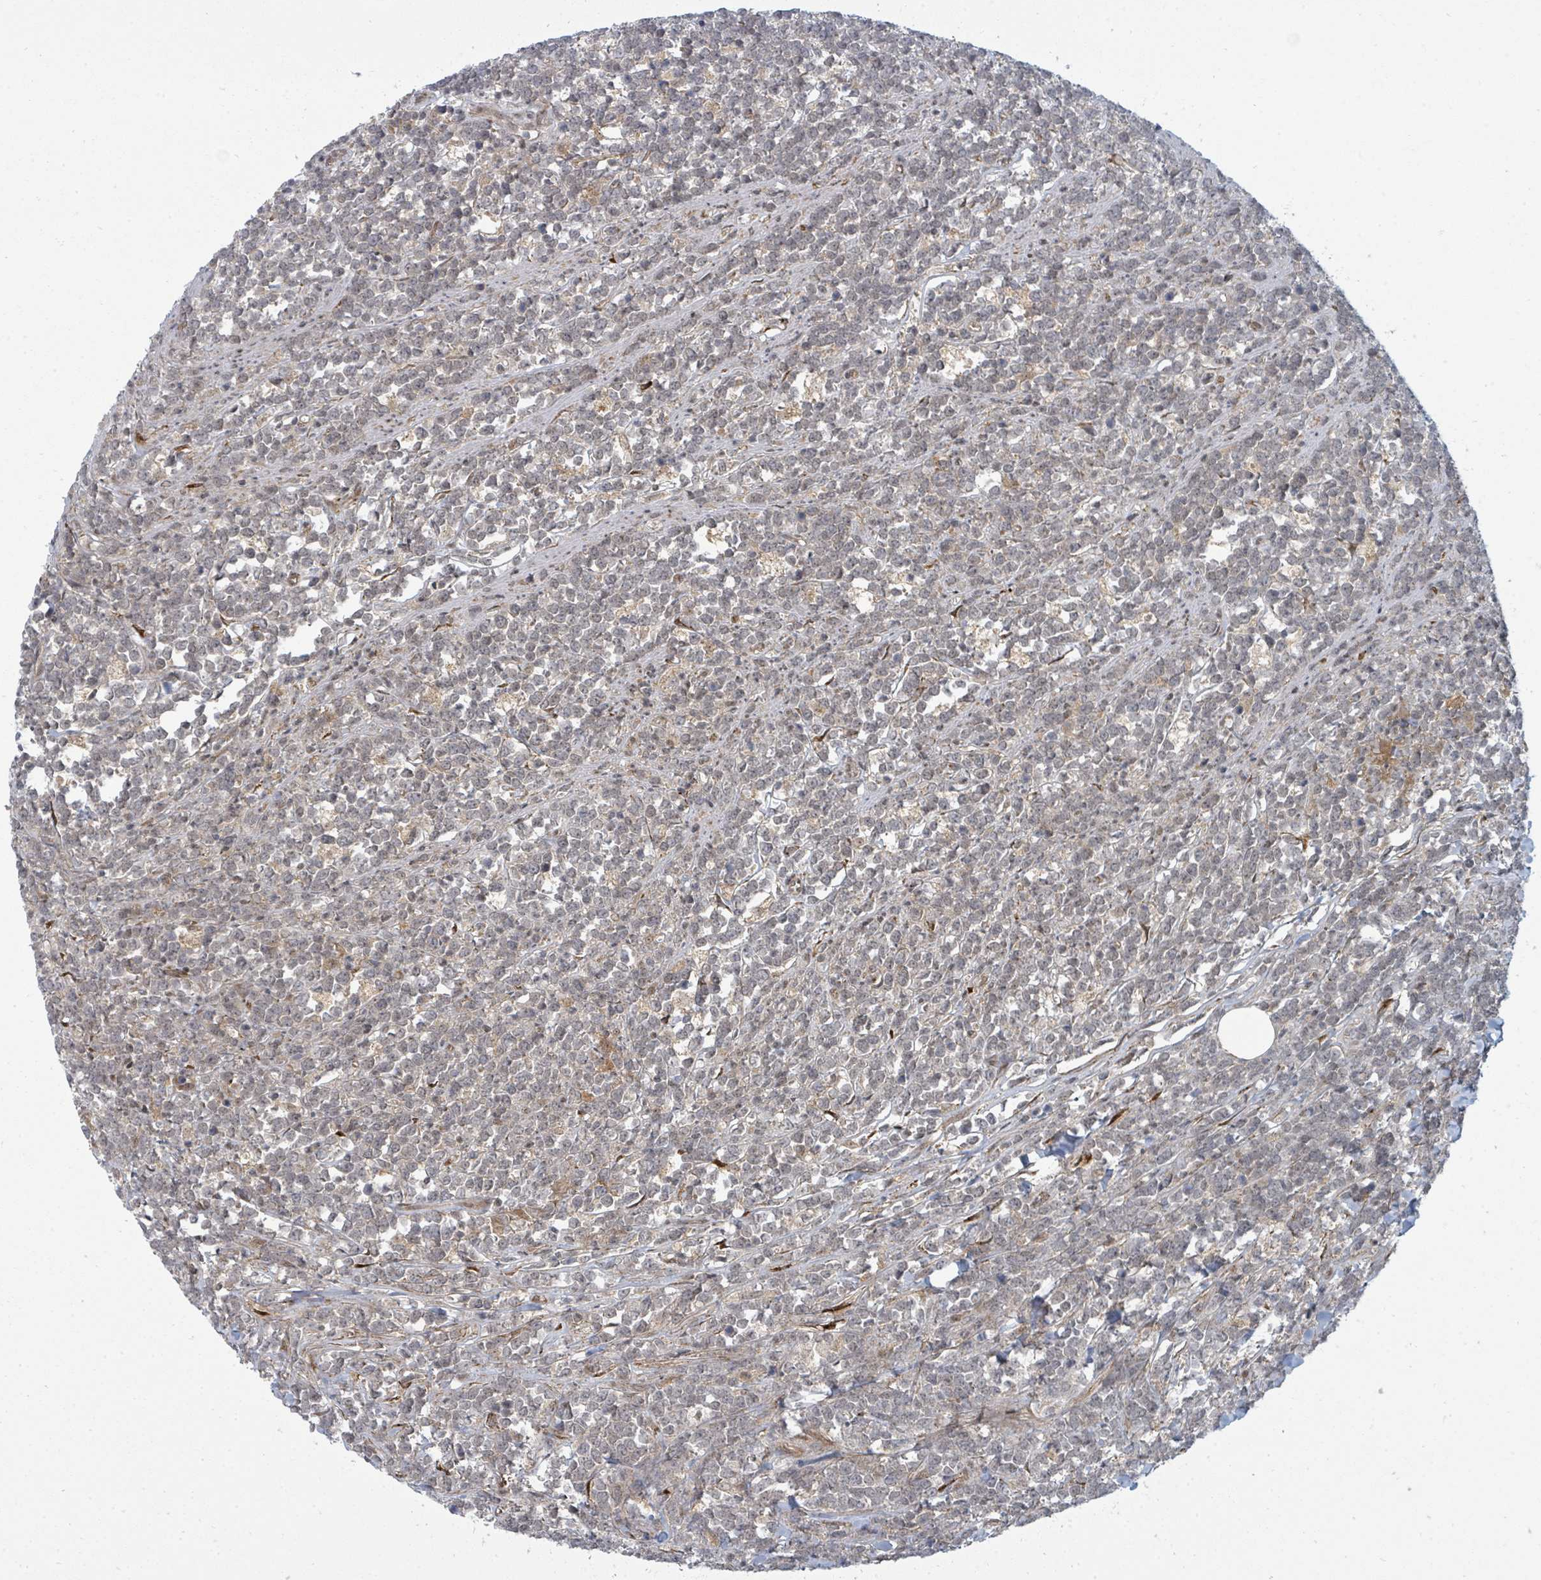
{"staining": {"intensity": "negative", "quantity": "none", "location": "none"}, "tissue": "lymphoma", "cell_type": "Tumor cells", "image_type": "cancer", "snomed": [{"axis": "morphology", "description": "Malignant lymphoma, non-Hodgkin's type, High grade"}, {"axis": "topography", "description": "Small intestine"}, {"axis": "topography", "description": "Colon"}], "caption": "High magnification brightfield microscopy of malignant lymphoma, non-Hodgkin's type (high-grade) stained with DAB (3,3'-diaminobenzidine) (brown) and counterstained with hematoxylin (blue): tumor cells show no significant expression.", "gene": "PSMG2", "patient": {"sex": "male", "age": 8}}